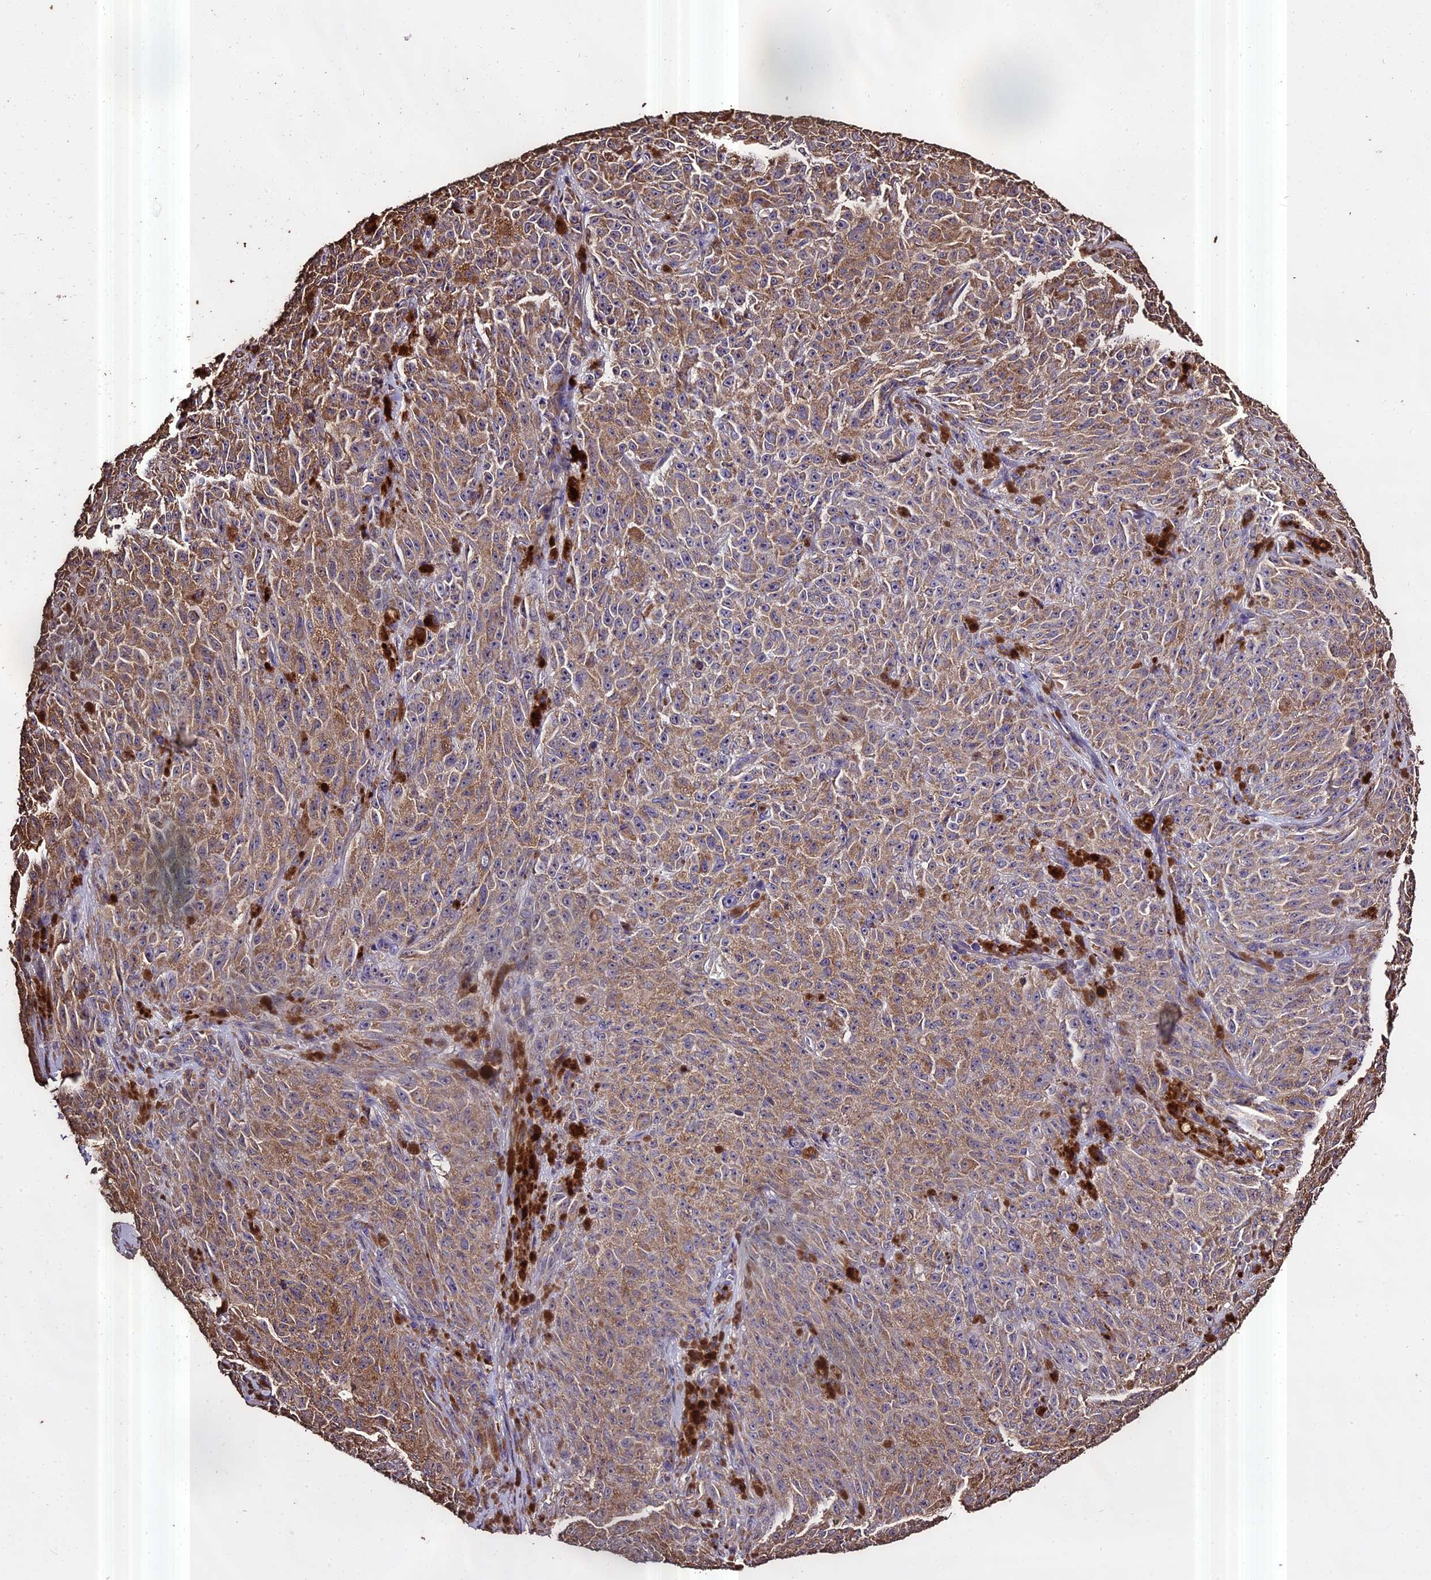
{"staining": {"intensity": "weak", "quantity": ">75%", "location": "cytoplasmic/membranous"}, "tissue": "melanoma", "cell_type": "Tumor cells", "image_type": "cancer", "snomed": [{"axis": "morphology", "description": "Malignant melanoma, NOS"}, {"axis": "topography", "description": "Skin"}], "caption": "Immunohistochemical staining of human melanoma displays low levels of weak cytoplasmic/membranous protein expression in approximately >75% of tumor cells.", "gene": "PGPEP1L", "patient": {"sex": "female", "age": 82}}